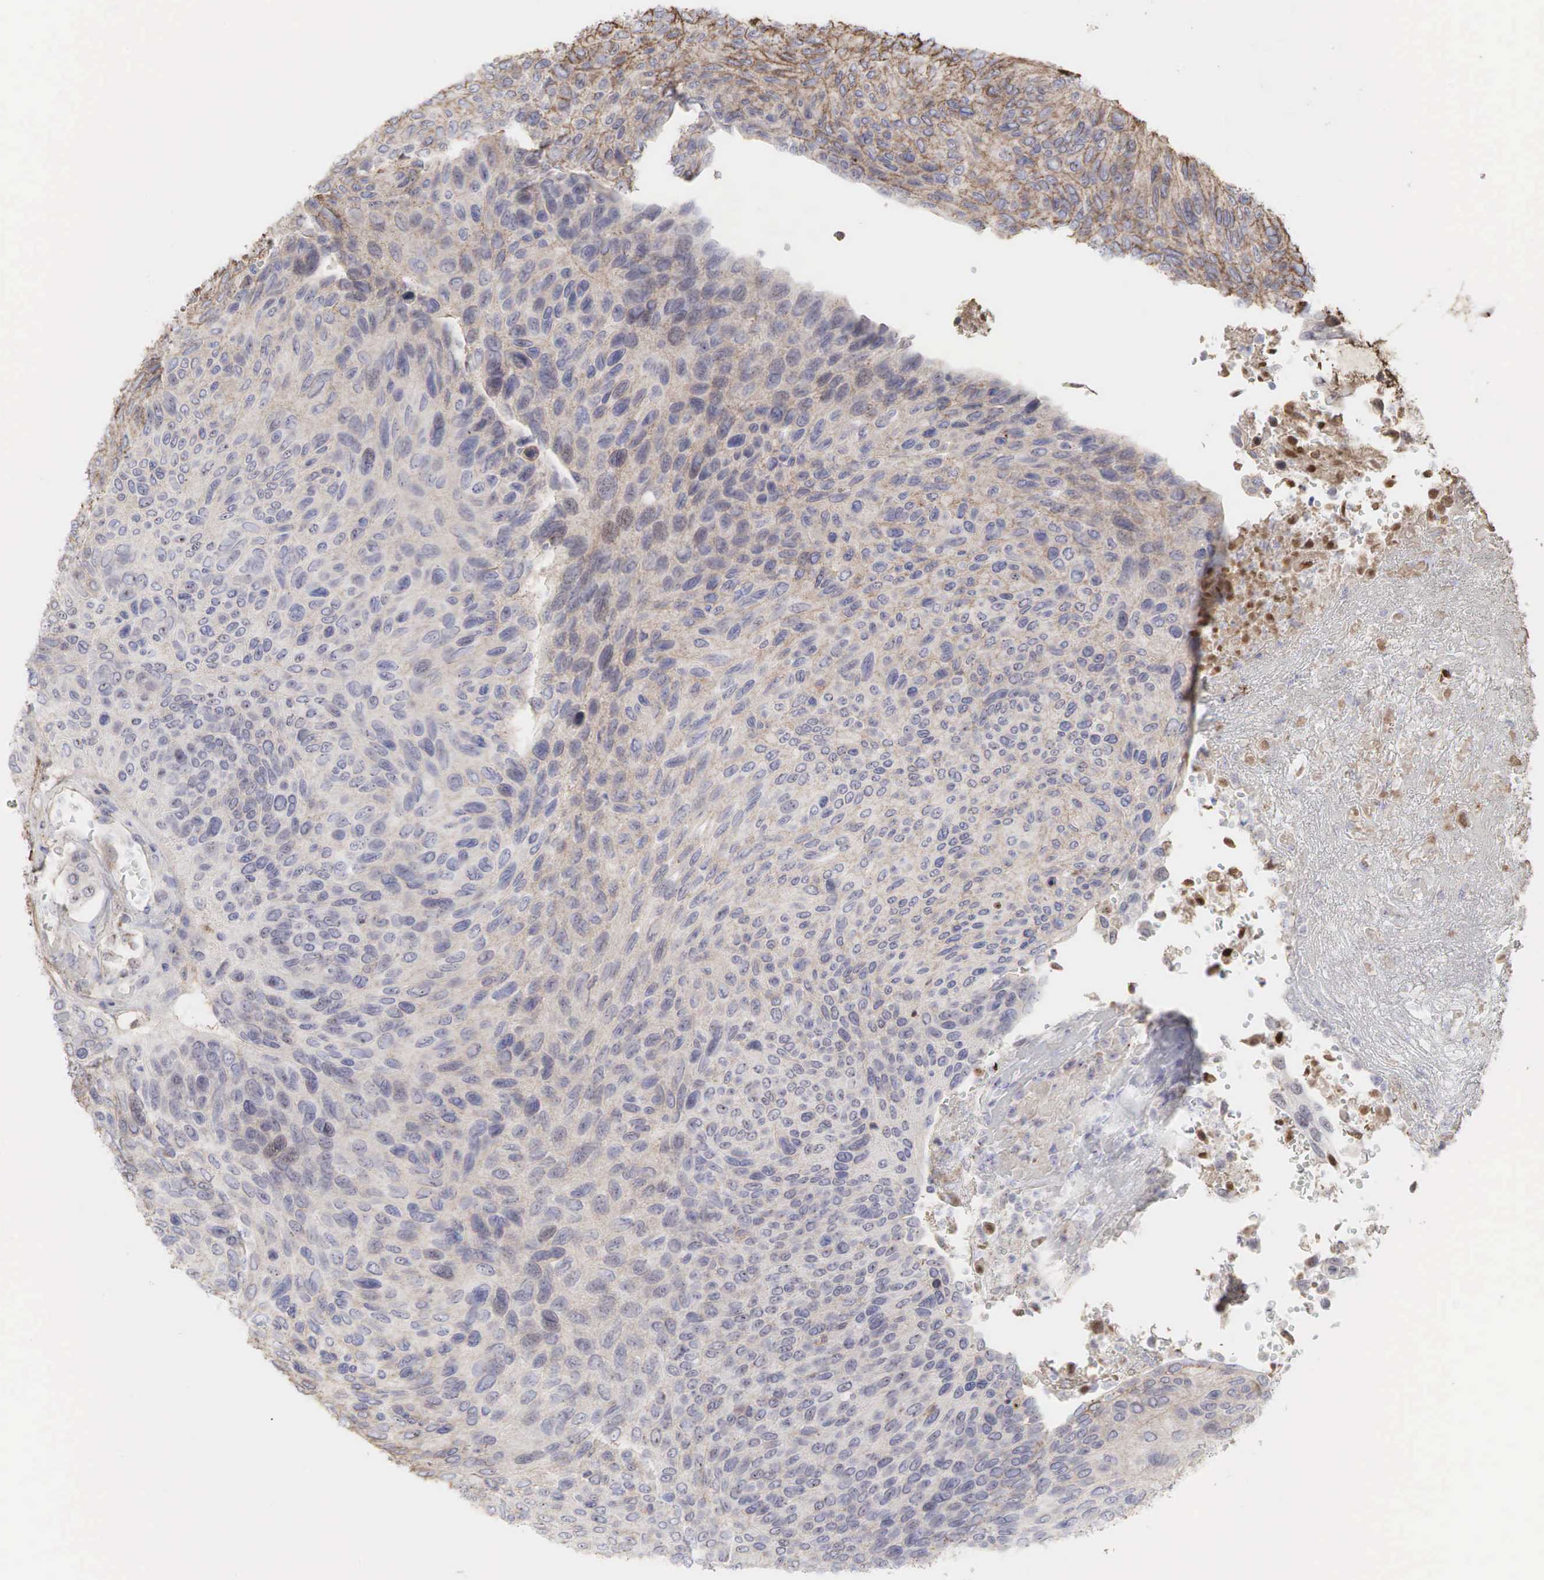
{"staining": {"intensity": "weak", "quantity": "25%-75%", "location": "cytoplasmic/membranous"}, "tissue": "urothelial cancer", "cell_type": "Tumor cells", "image_type": "cancer", "snomed": [{"axis": "morphology", "description": "Urothelial carcinoma, High grade"}, {"axis": "topography", "description": "Urinary bladder"}], "caption": "Immunohistochemical staining of human urothelial carcinoma (high-grade) exhibits weak cytoplasmic/membranous protein expression in about 25%-75% of tumor cells.", "gene": "DKC1", "patient": {"sex": "male", "age": 66}}